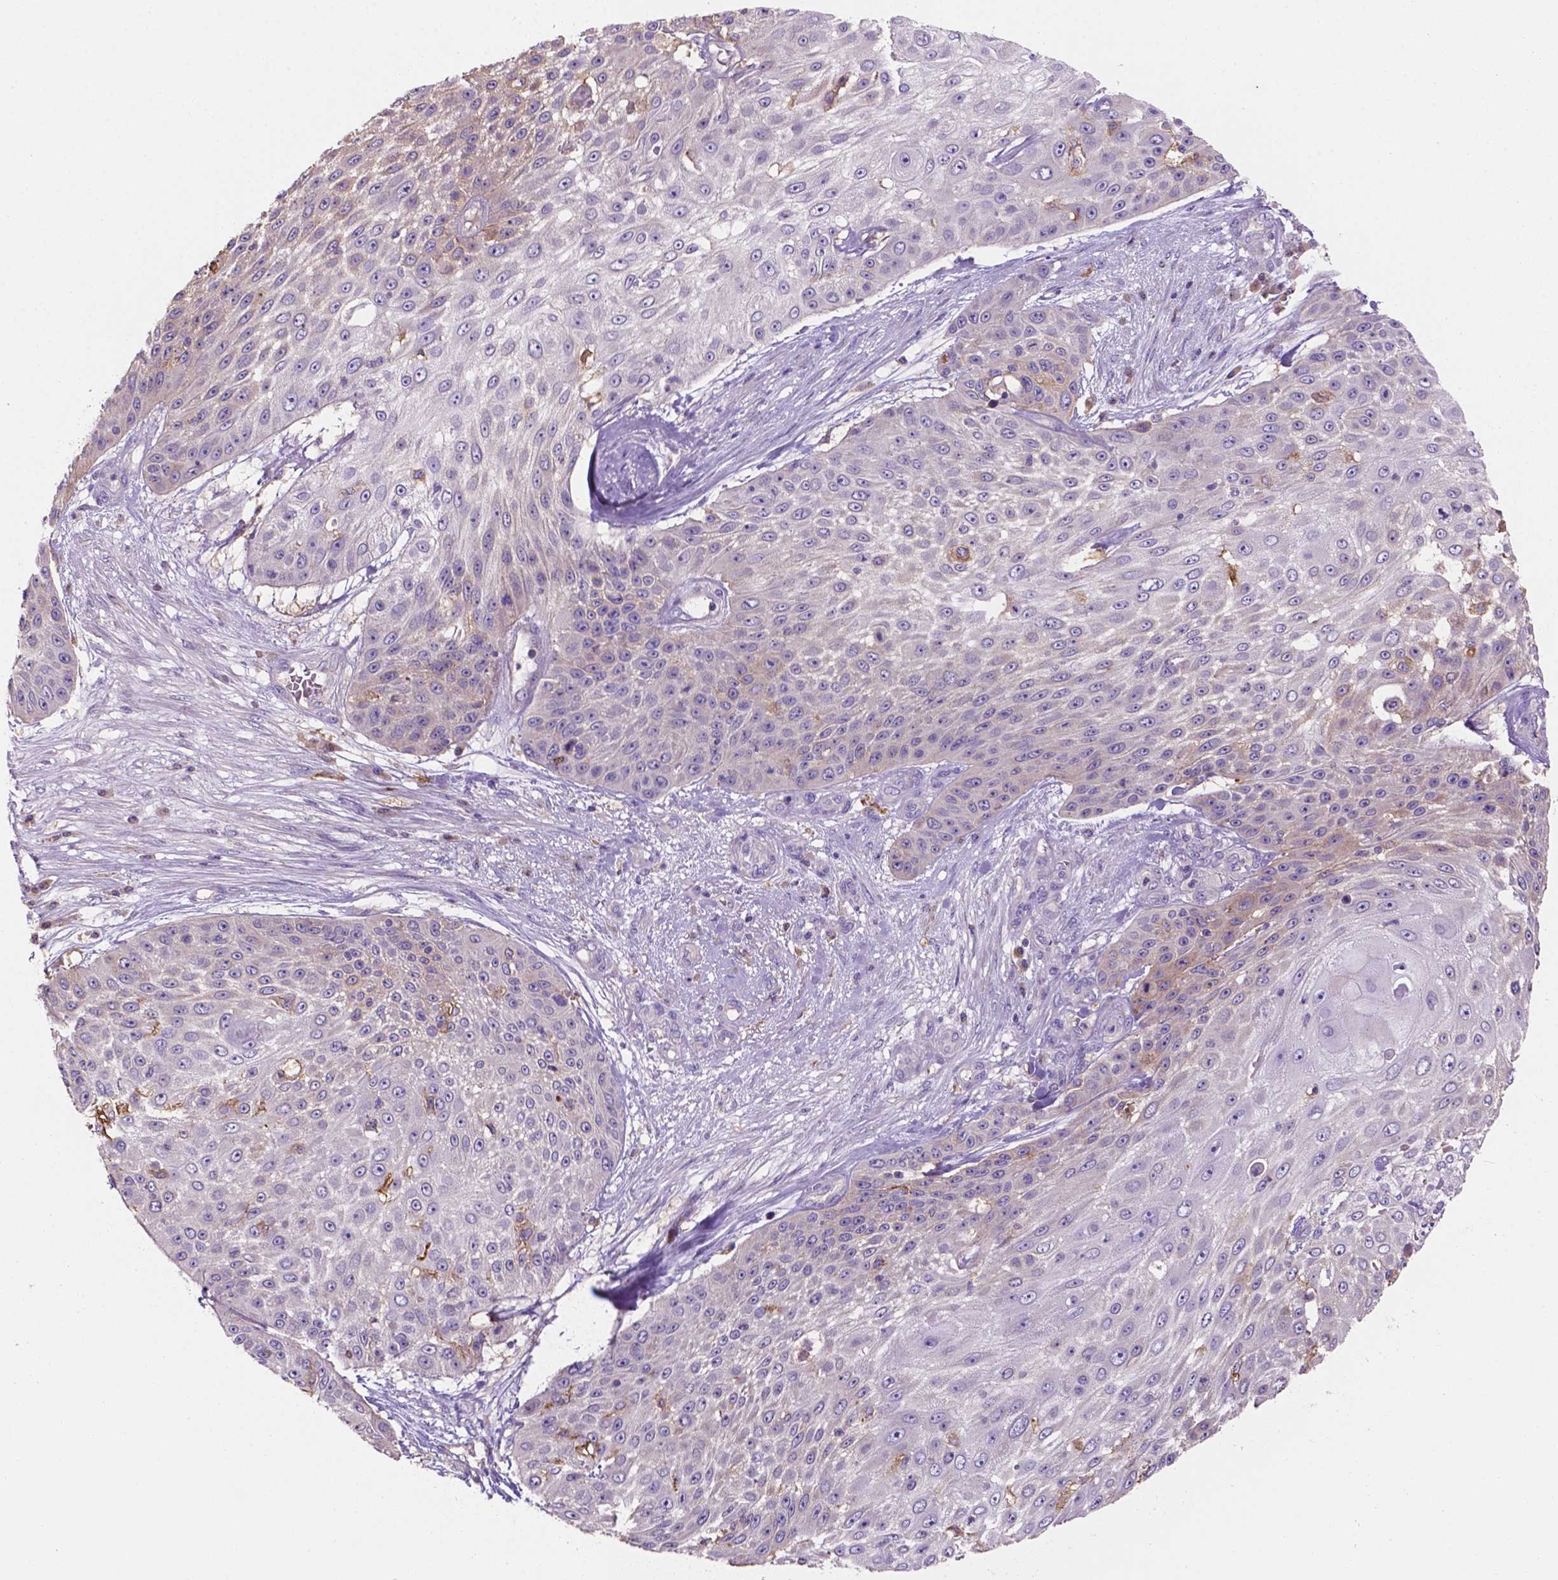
{"staining": {"intensity": "negative", "quantity": "none", "location": "none"}, "tissue": "skin cancer", "cell_type": "Tumor cells", "image_type": "cancer", "snomed": [{"axis": "morphology", "description": "Squamous cell carcinoma, NOS"}, {"axis": "topography", "description": "Skin"}], "caption": "IHC of skin cancer shows no positivity in tumor cells.", "gene": "MKRN2OS", "patient": {"sex": "female", "age": 86}}